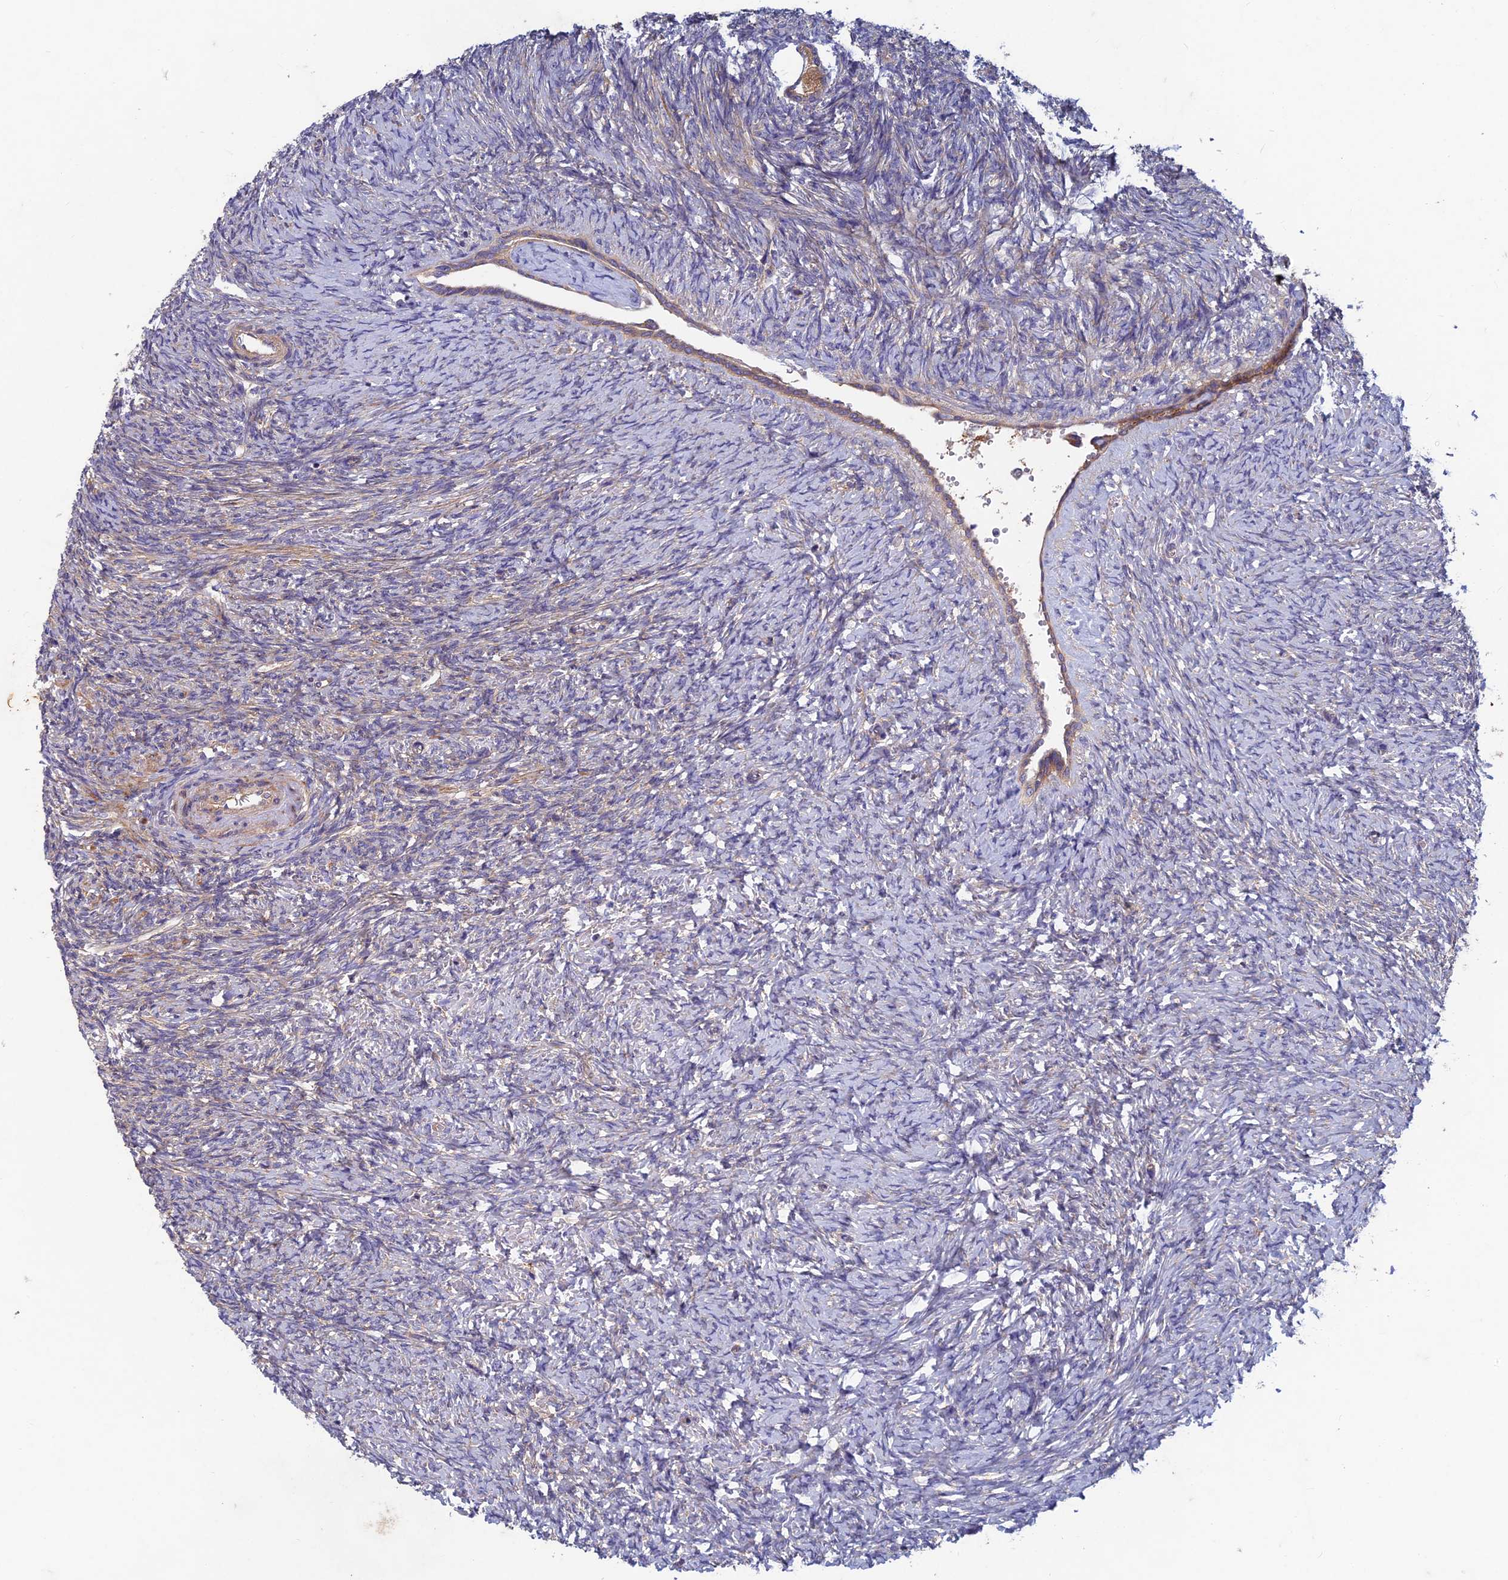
{"staining": {"intensity": "weak", "quantity": ">75%", "location": "cytoplasmic/membranous"}, "tissue": "ovary", "cell_type": "Follicle cells", "image_type": "normal", "snomed": [{"axis": "morphology", "description": "Normal tissue, NOS"}, {"axis": "topography", "description": "Ovary"}], "caption": "A high-resolution image shows immunohistochemistry (IHC) staining of unremarkable ovary, which exhibits weak cytoplasmic/membranous expression in approximately >75% of follicle cells.", "gene": "NCAPG", "patient": {"sex": "female", "age": 41}}